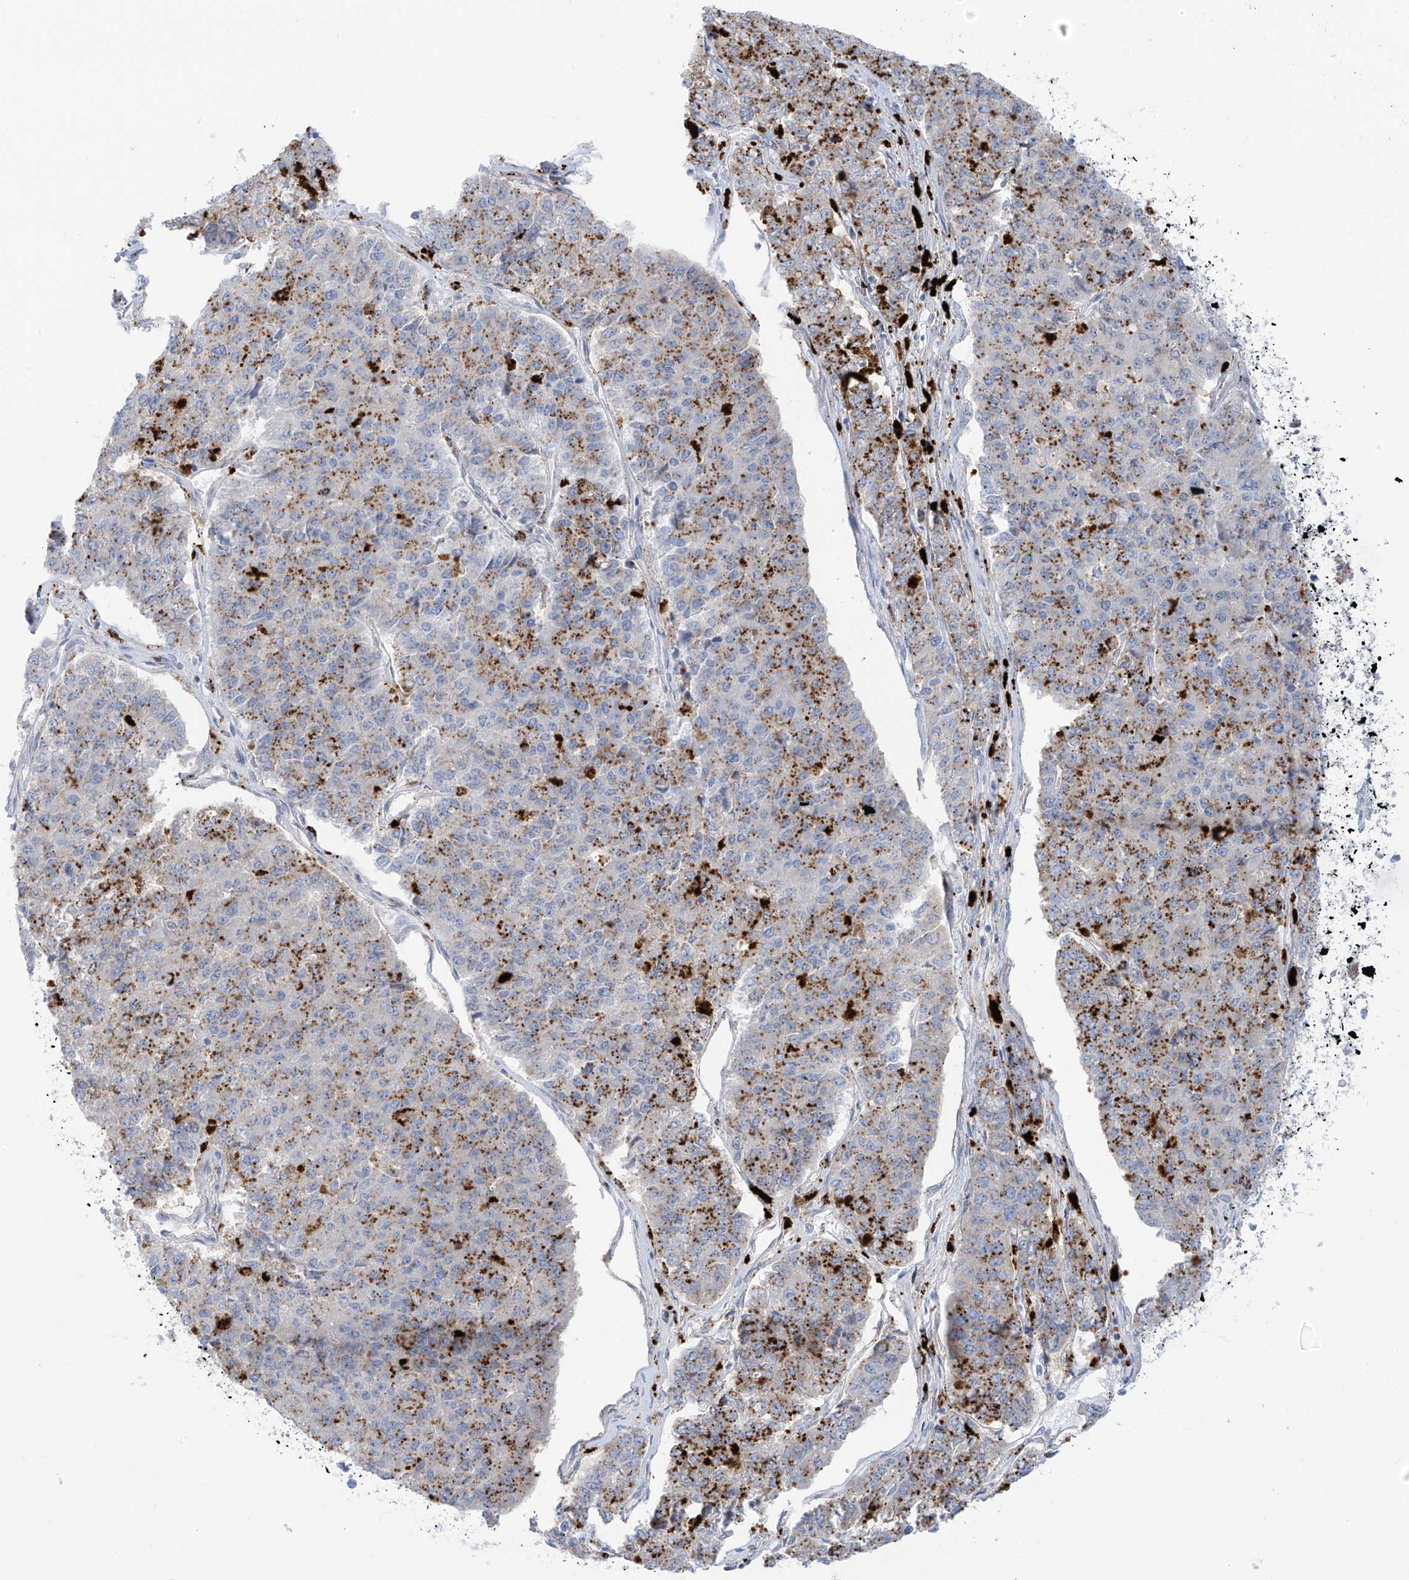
{"staining": {"intensity": "moderate", "quantity": "25%-75%", "location": "cytoplasmic/membranous"}, "tissue": "pancreatic cancer", "cell_type": "Tumor cells", "image_type": "cancer", "snomed": [{"axis": "morphology", "description": "Adenocarcinoma, NOS"}, {"axis": "topography", "description": "Pancreas"}], "caption": "Tumor cells demonstrate medium levels of moderate cytoplasmic/membranous expression in approximately 25%-75% of cells in human adenocarcinoma (pancreatic).", "gene": "PSPH", "patient": {"sex": "male", "age": 50}}